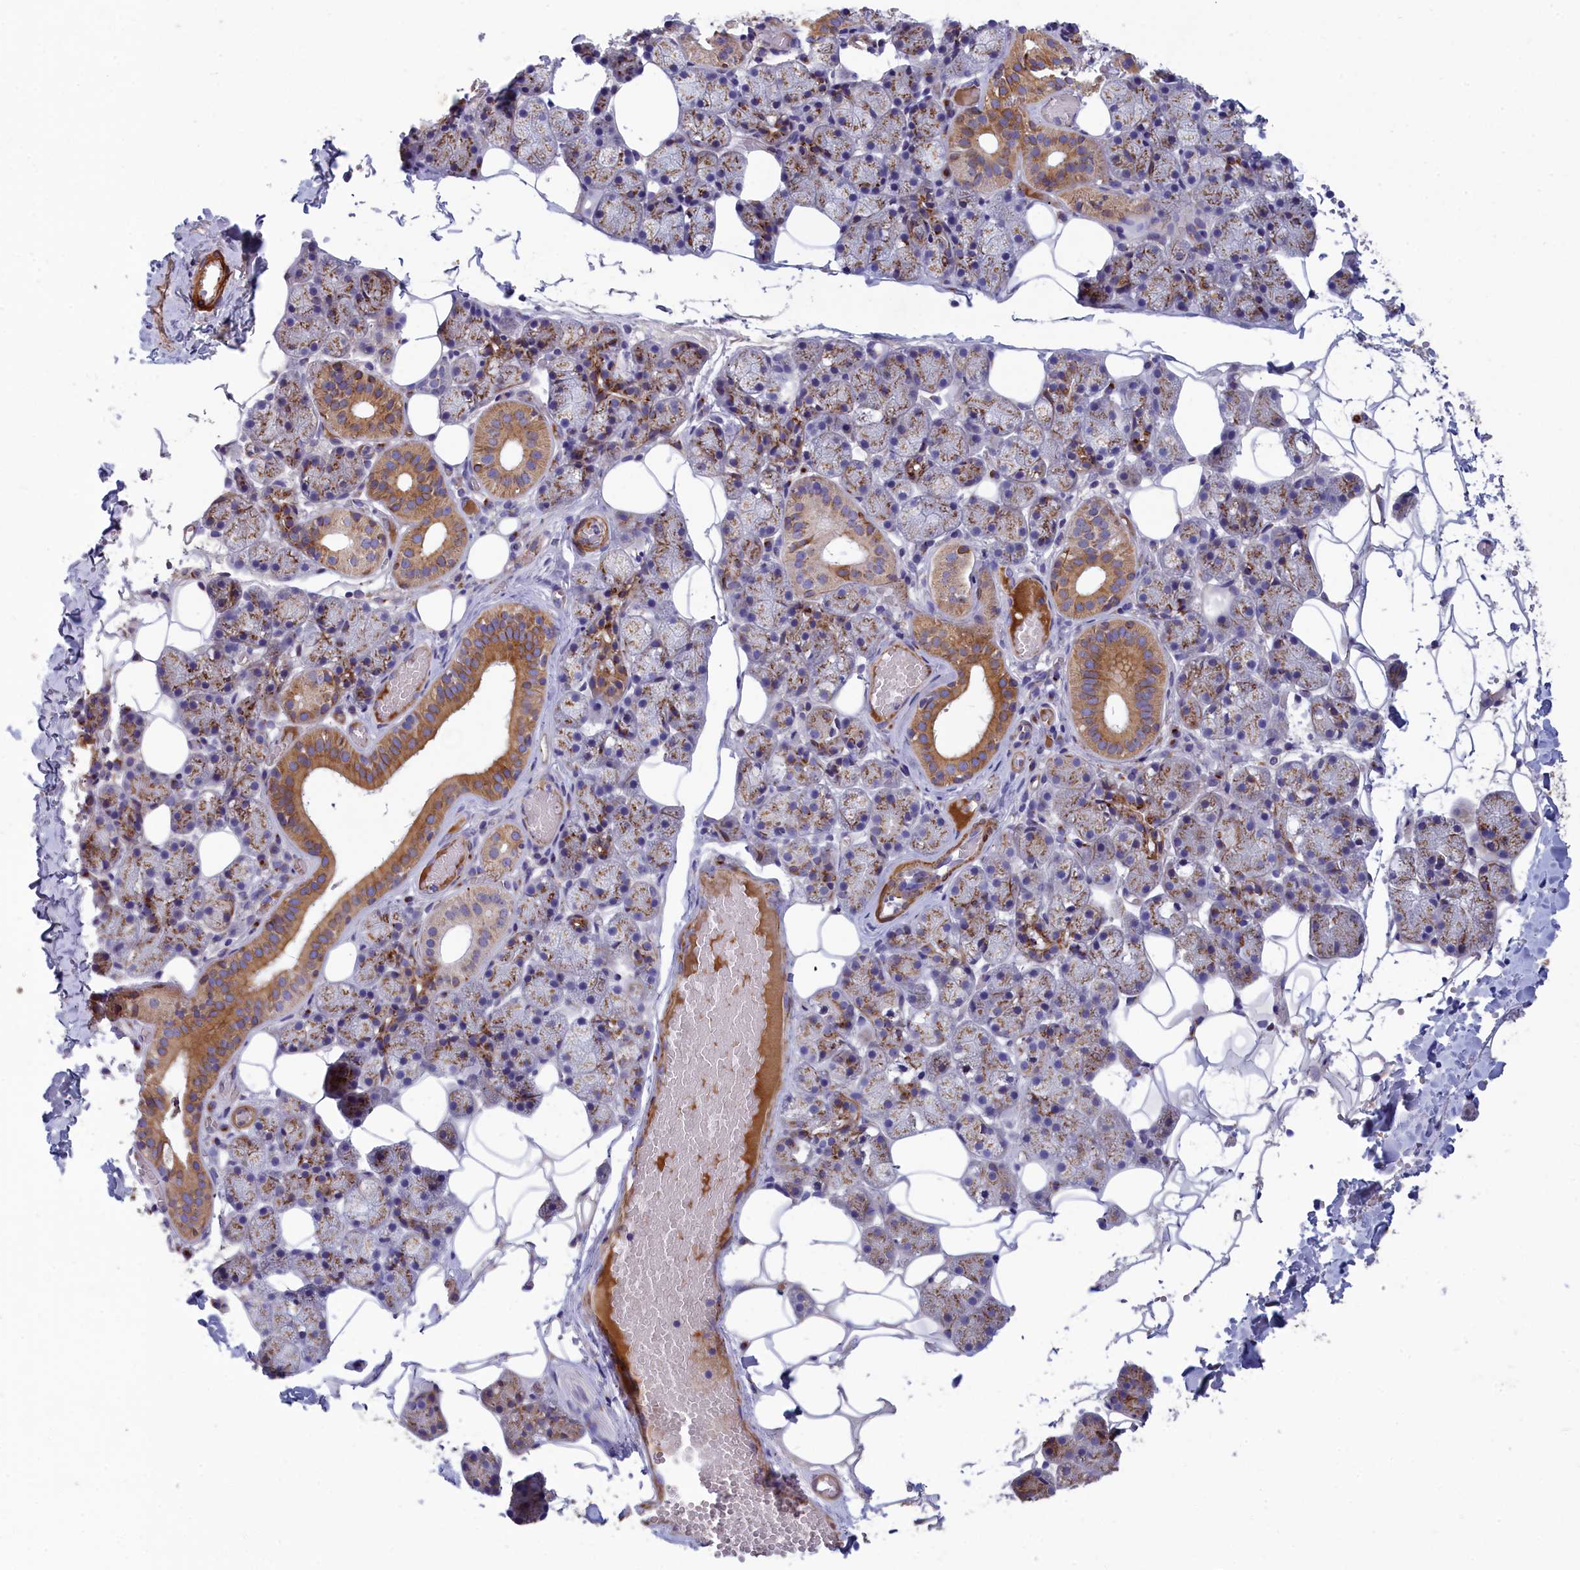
{"staining": {"intensity": "moderate", "quantity": "25%-75%", "location": "cytoplasmic/membranous"}, "tissue": "salivary gland", "cell_type": "Glandular cells", "image_type": "normal", "snomed": [{"axis": "morphology", "description": "Normal tissue, NOS"}, {"axis": "topography", "description": "Salivary gland"}], "caption": "Salivary gland stained with a brown dye exhibits moderate cytoplasmic/membranous positive staining in approximately 25%-75% of glandular cells.", "gene": "TUBGCP4", "patient": {"sex": "female", "age": 33}}